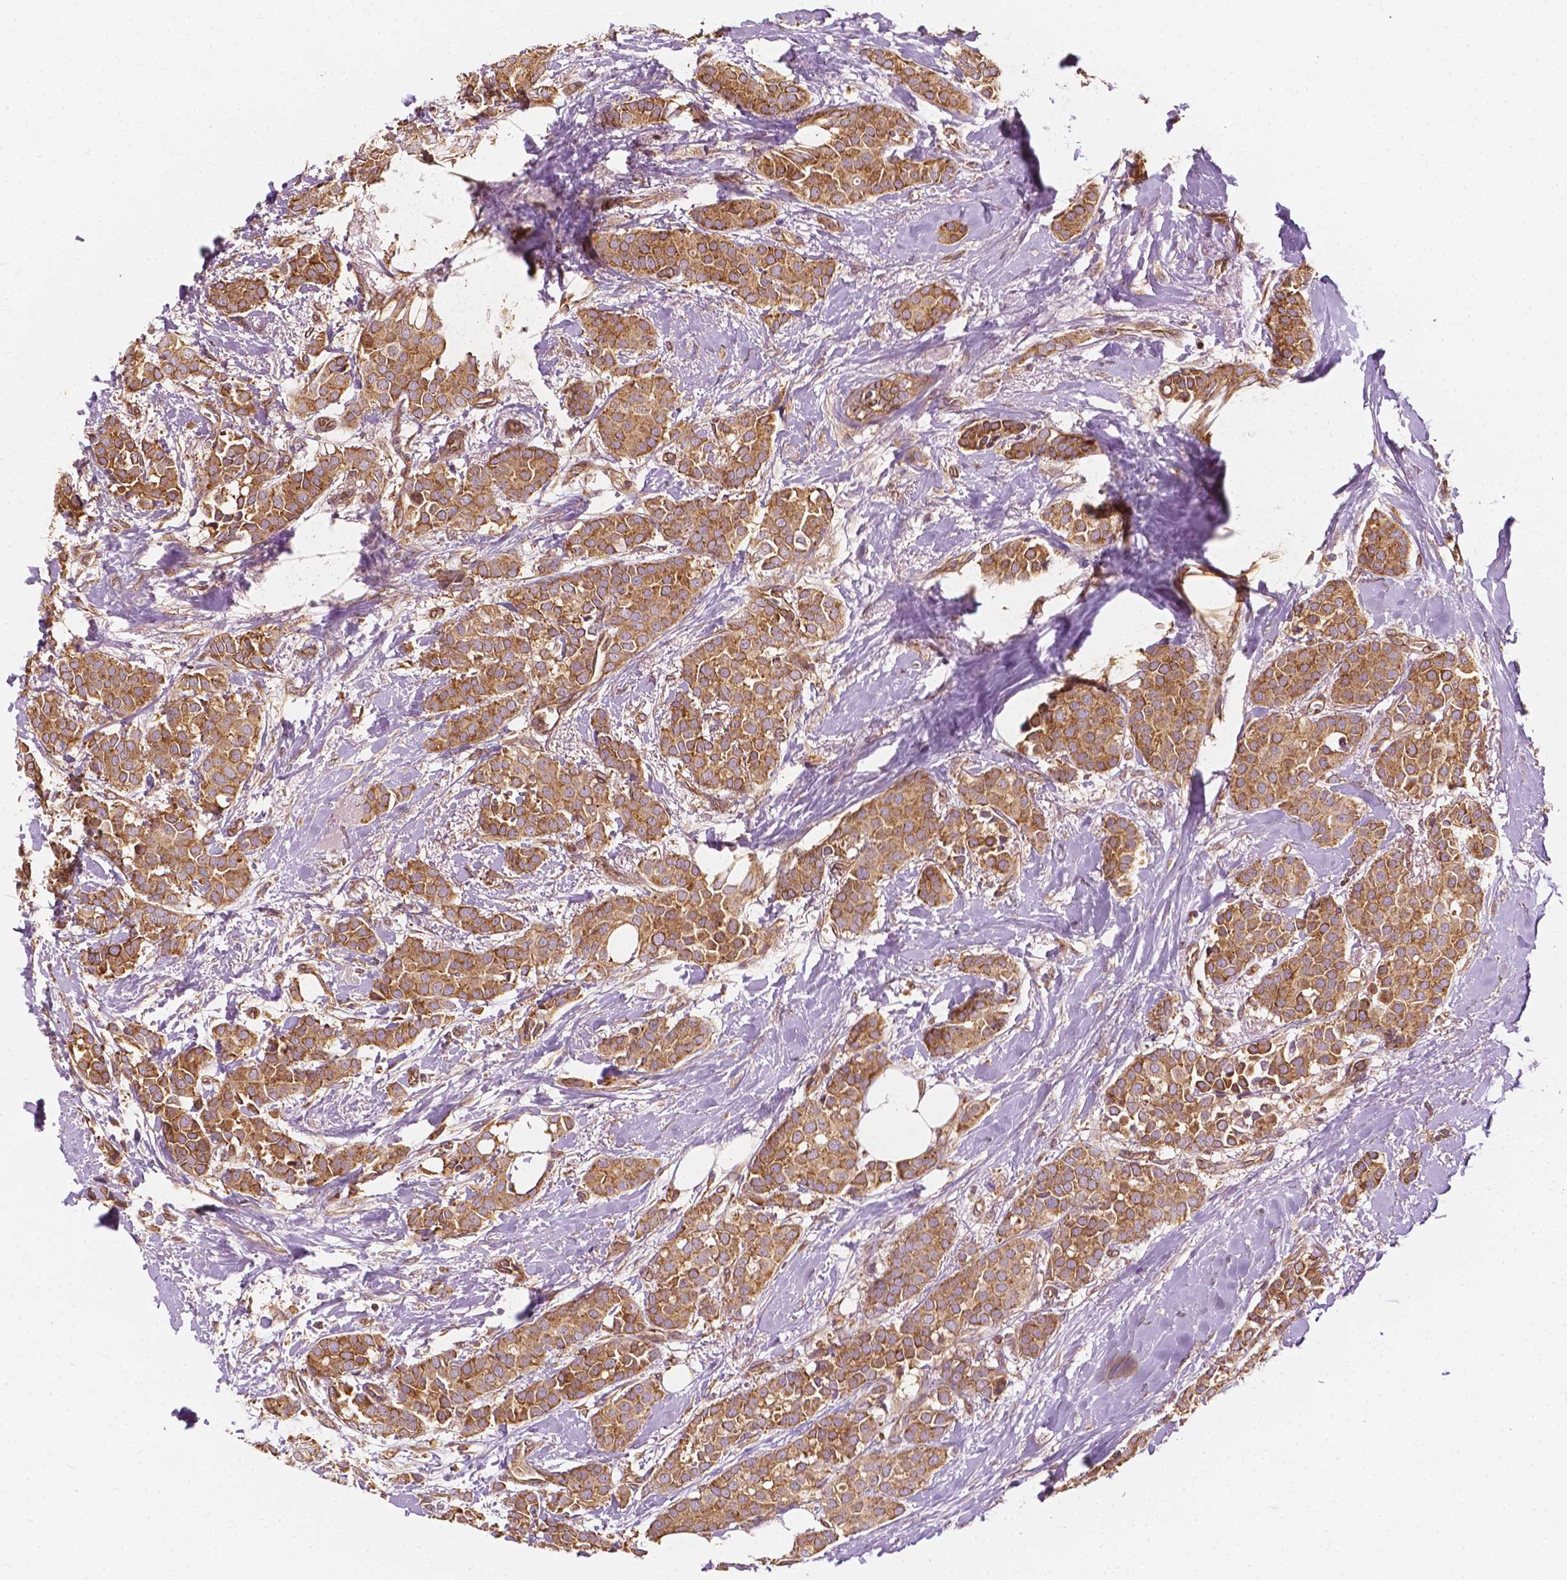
{"staining": {"intensity": "moderate", "quantity": ">75%", "location": "cytoplasmic/membranous"}, "tissue": "breast cancer", "cell_type": "Tumor cells", "image_type": "cancer", "snomed": [{"axis": "morphology", "description": "Duct carcinoma"}, {"axis": "topography", "description": "Breast"}], "caption": "High-magnification brightfield microscopy of breast intraductal carcinoma stained with DAB (brown) and counterstained with hematoxylin (blue). tumor cells exhibit moderate cytoplasmic/membranous positivity is present in about>75% of cells.", "gene": "G3BP1", "patient": {"sex": "female", "age": 79}}